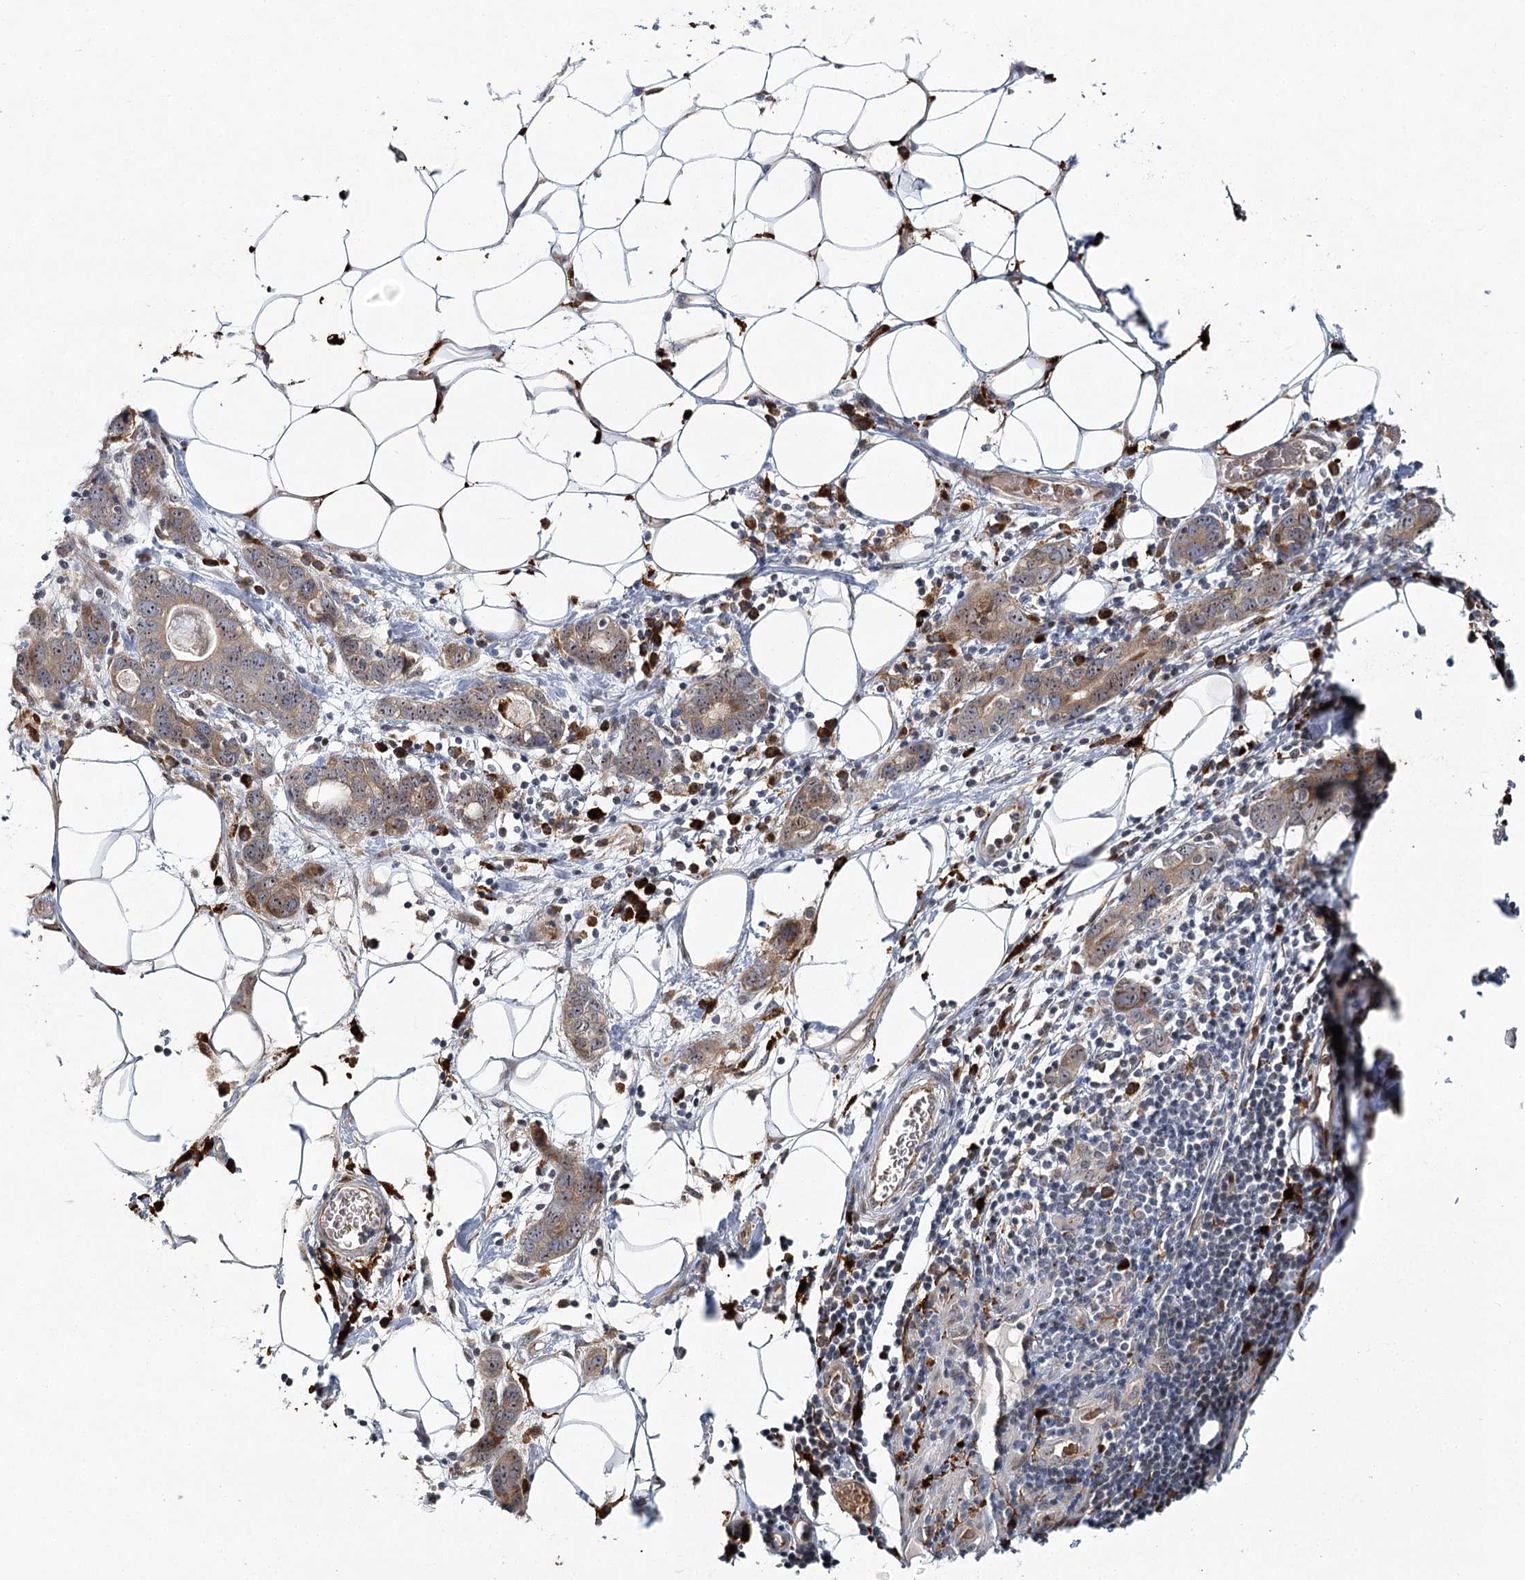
{"staining": {"intensity": "weak", "quantity": ">75%", "location": "cytoplasmic/membranous"}, "tissue": "stomach cancer", "cell_type": "Tumor cells", "image_type": "cancer", "snomed": [{"axis": "morphology", "description": "Adenocarcinoma, NOS"}, {"axis": "topography", "description": "Stomach, lower"}], "caption": "Immunohistochemistry (IHC) photomicrograph of stomach cancer stained for a protein (brown), which reveals low levels of weak cytoplasmic/membranous positivity in approximately >75% of tumor cells.", "gene": "WDR36", "patient": {"sex": "female", "age": 93}}